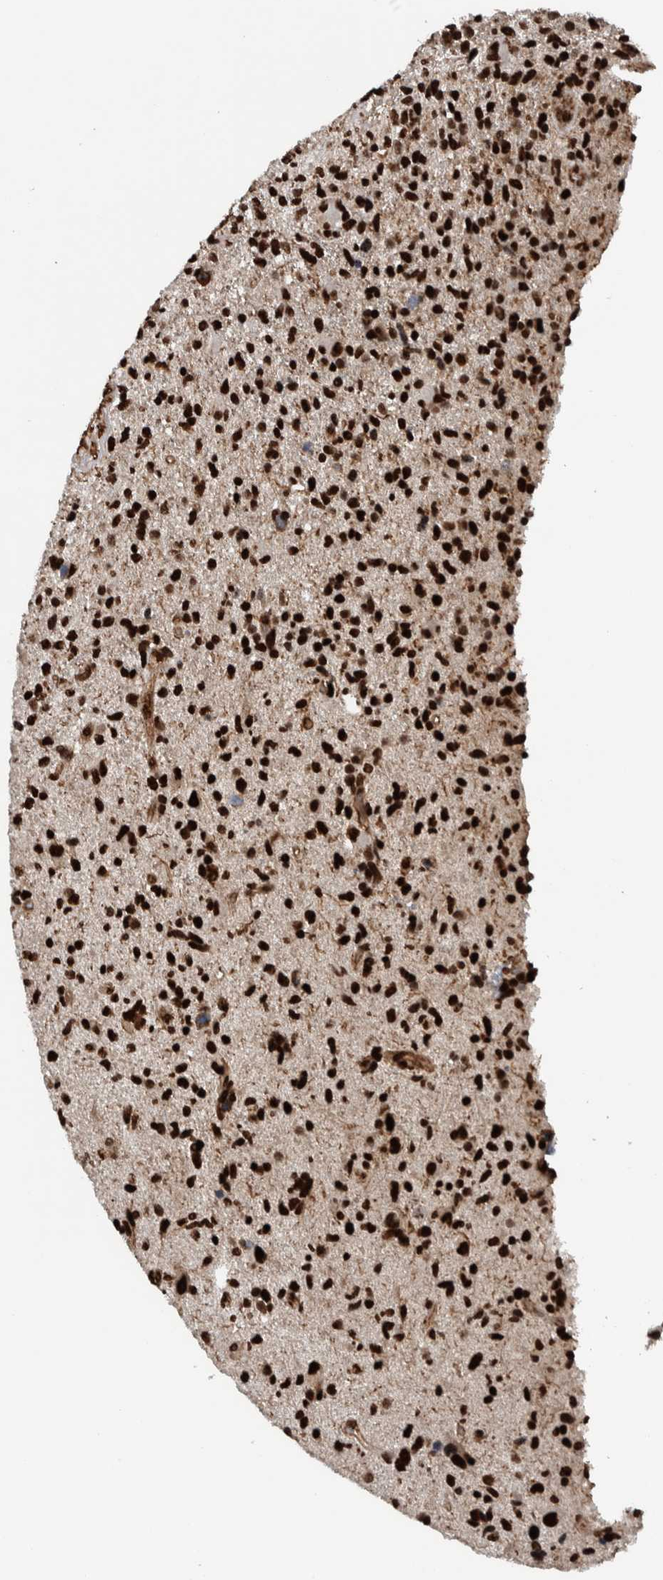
{"staining": {"intensity": "strong", "quantity": ">75%", "location": "nuclear"}, "tissue": "glioma", "cell_type": "Tumor cells", "image_type": "cancer", "snomed": [{"axis": "morphology", "description": "Glioma, malignant, High grade"}, {"axis": "topography", "description": "Brain"}], "caption": "Tumor cells reveal high levels of strong nuclear positivity in approximately >75% of cells in glioma. The protein is shown in brown color, while the nuclei are stained blue.", "gene": "FAM135B", "patient": {"sex": "male", "age": 72}}